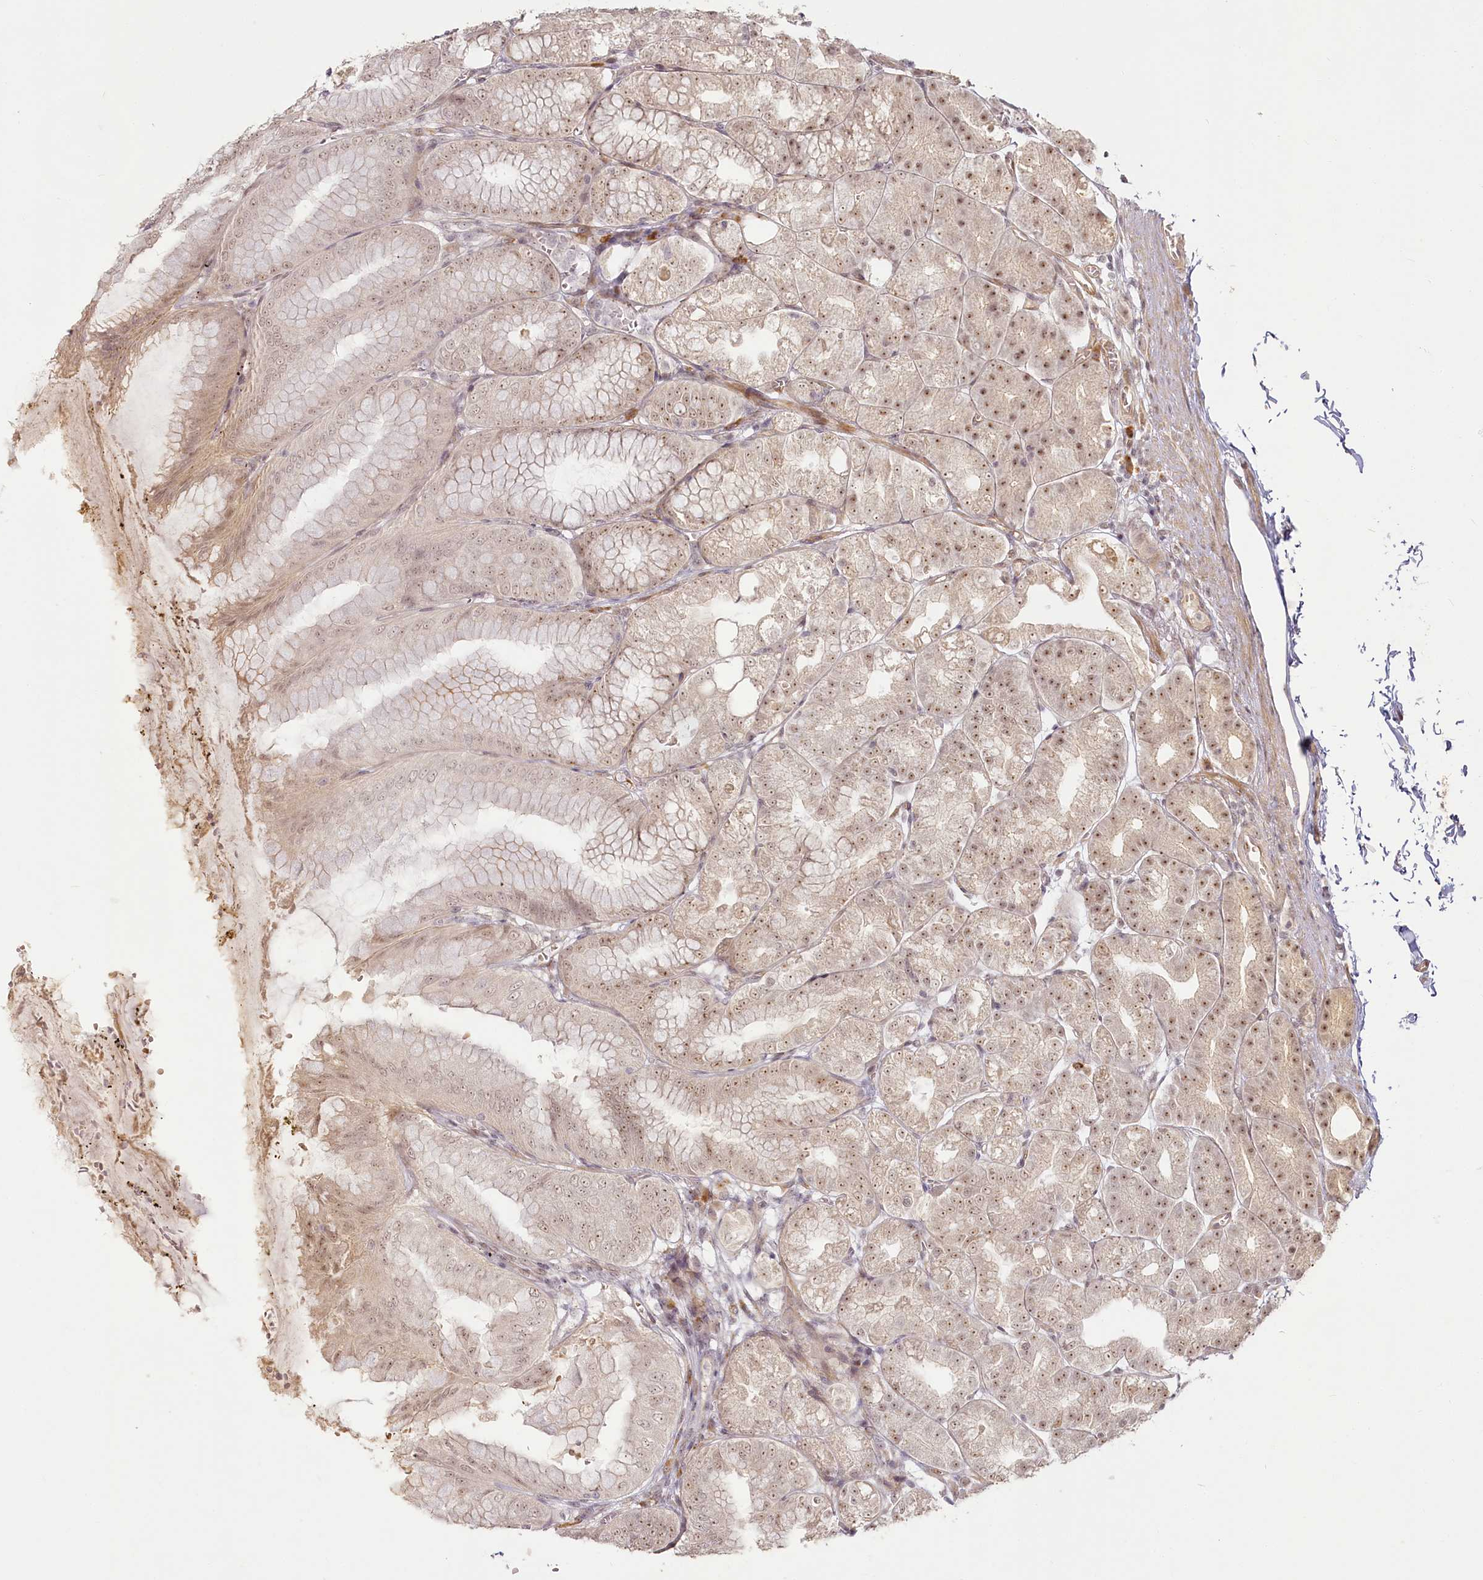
{"staining": {"intensity": "moderate", "quantity": ">75%", "location": "nuclear"}, "tissue": "stomach", "cell_type": "Glandular cells", "image_type": "normal", "snomed": [{"axis": "morphology", "description": "Normal tissue, NOS"}, {"axis": "topography", "description": "Stomach, lower"}], "caption": "IHC image of unremarkable stomach stained for a protein (brown), which exhibits medium levels of moderate nuclear expression in about >75% of glandular cells.", "gene": "EXOSC7", "patient": {"sex": "male", "age": 71}}